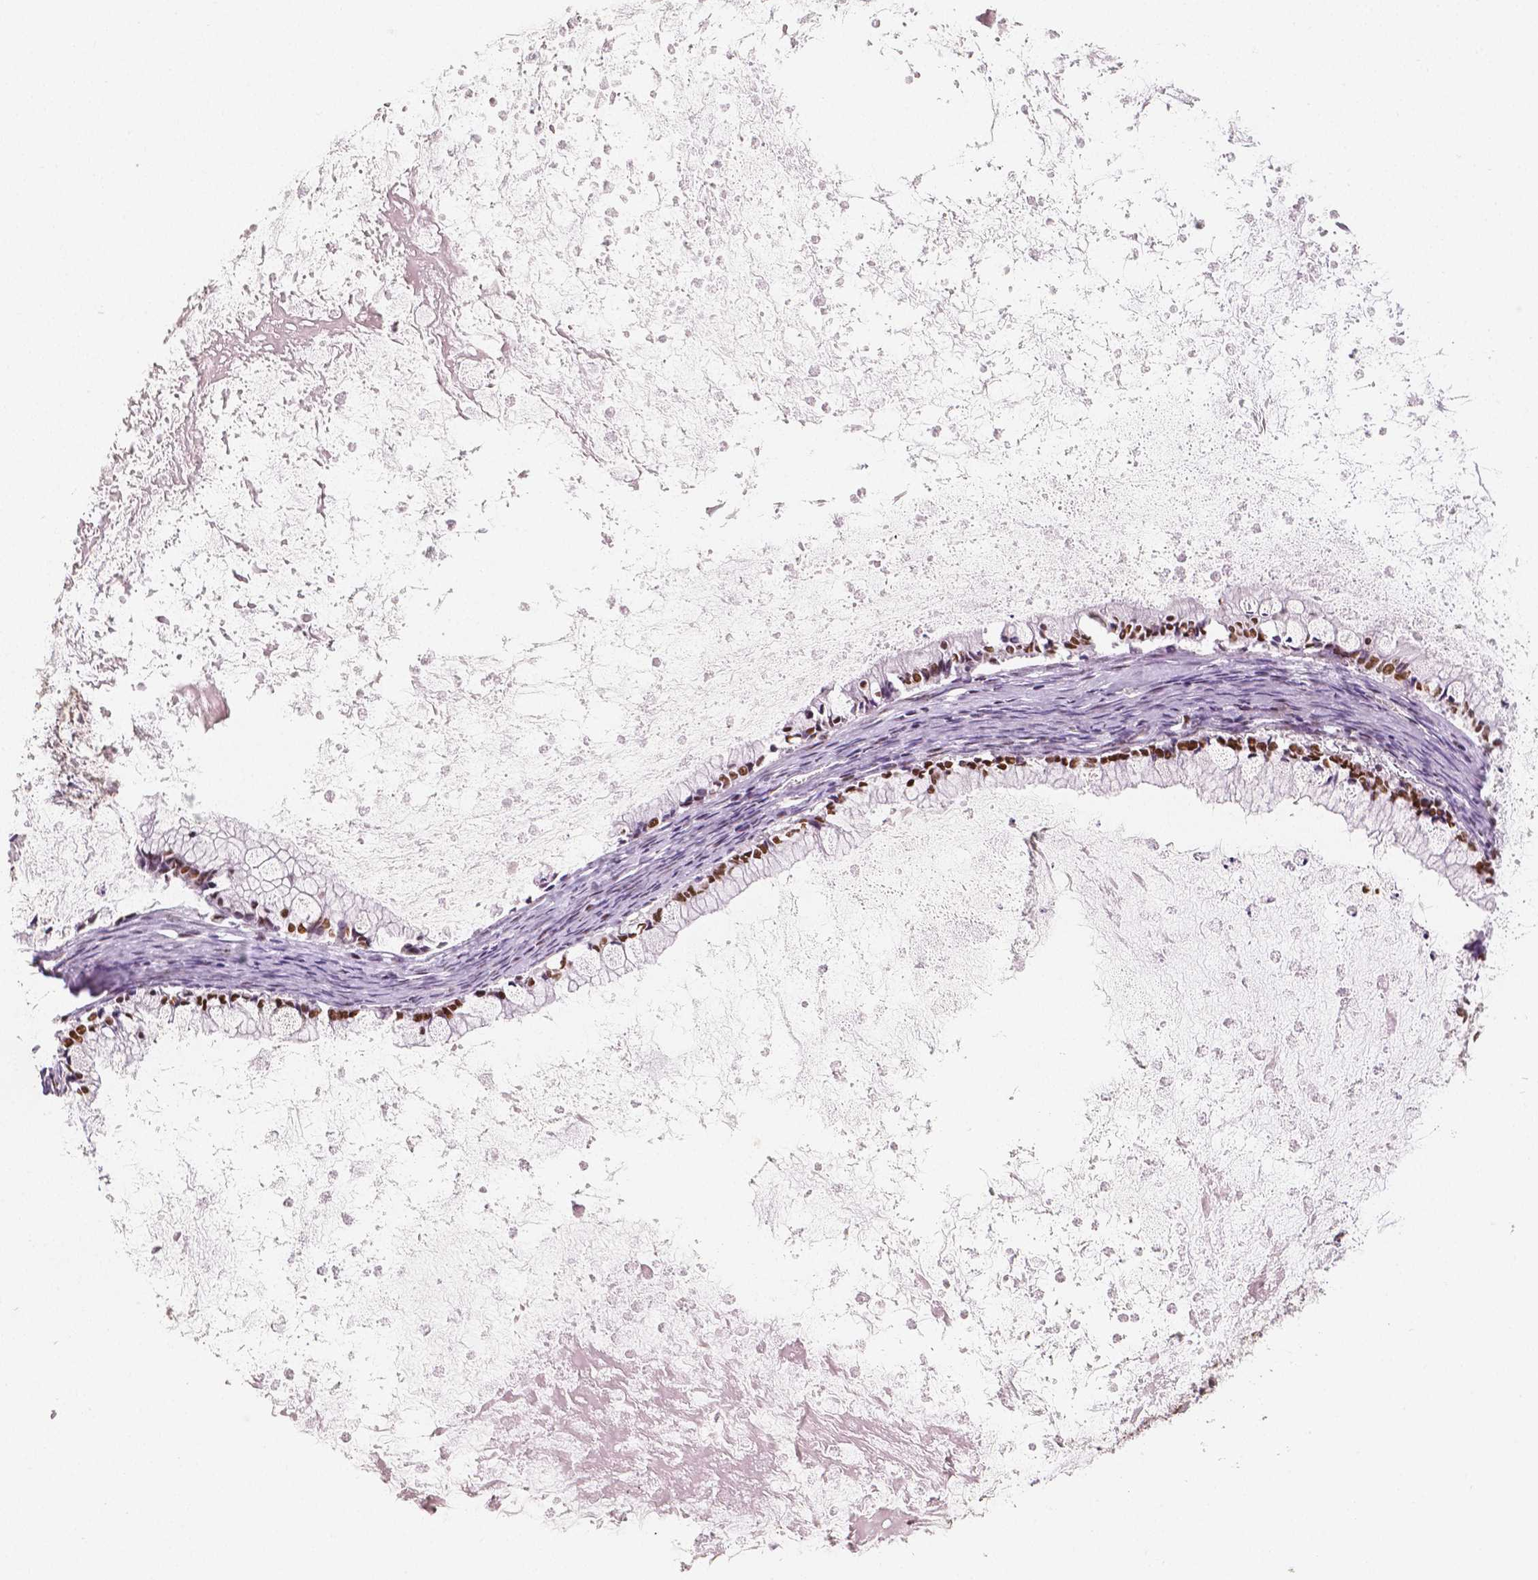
{"staining": {"intensity": "moderate", "quantity": ">75%", "location": "nuclear"}, "tissue": "ovarian cancer", "cell_type": "Tumor cells", "image_type": "cancer", "snomed": [{"axis": "morphology", "description": "Cystadenocarcinoma, mucinous, NOS"}, {"axis": "topography", "description": "Ovary"}], "caption": "Approximately >75% of tumor cells in ovarian cancer display moderate nuclear protein staining as visualized by brown immunohistochemical staining.", "gene": "HDAC1", "patient": {"sex": "female", "age": 67}}